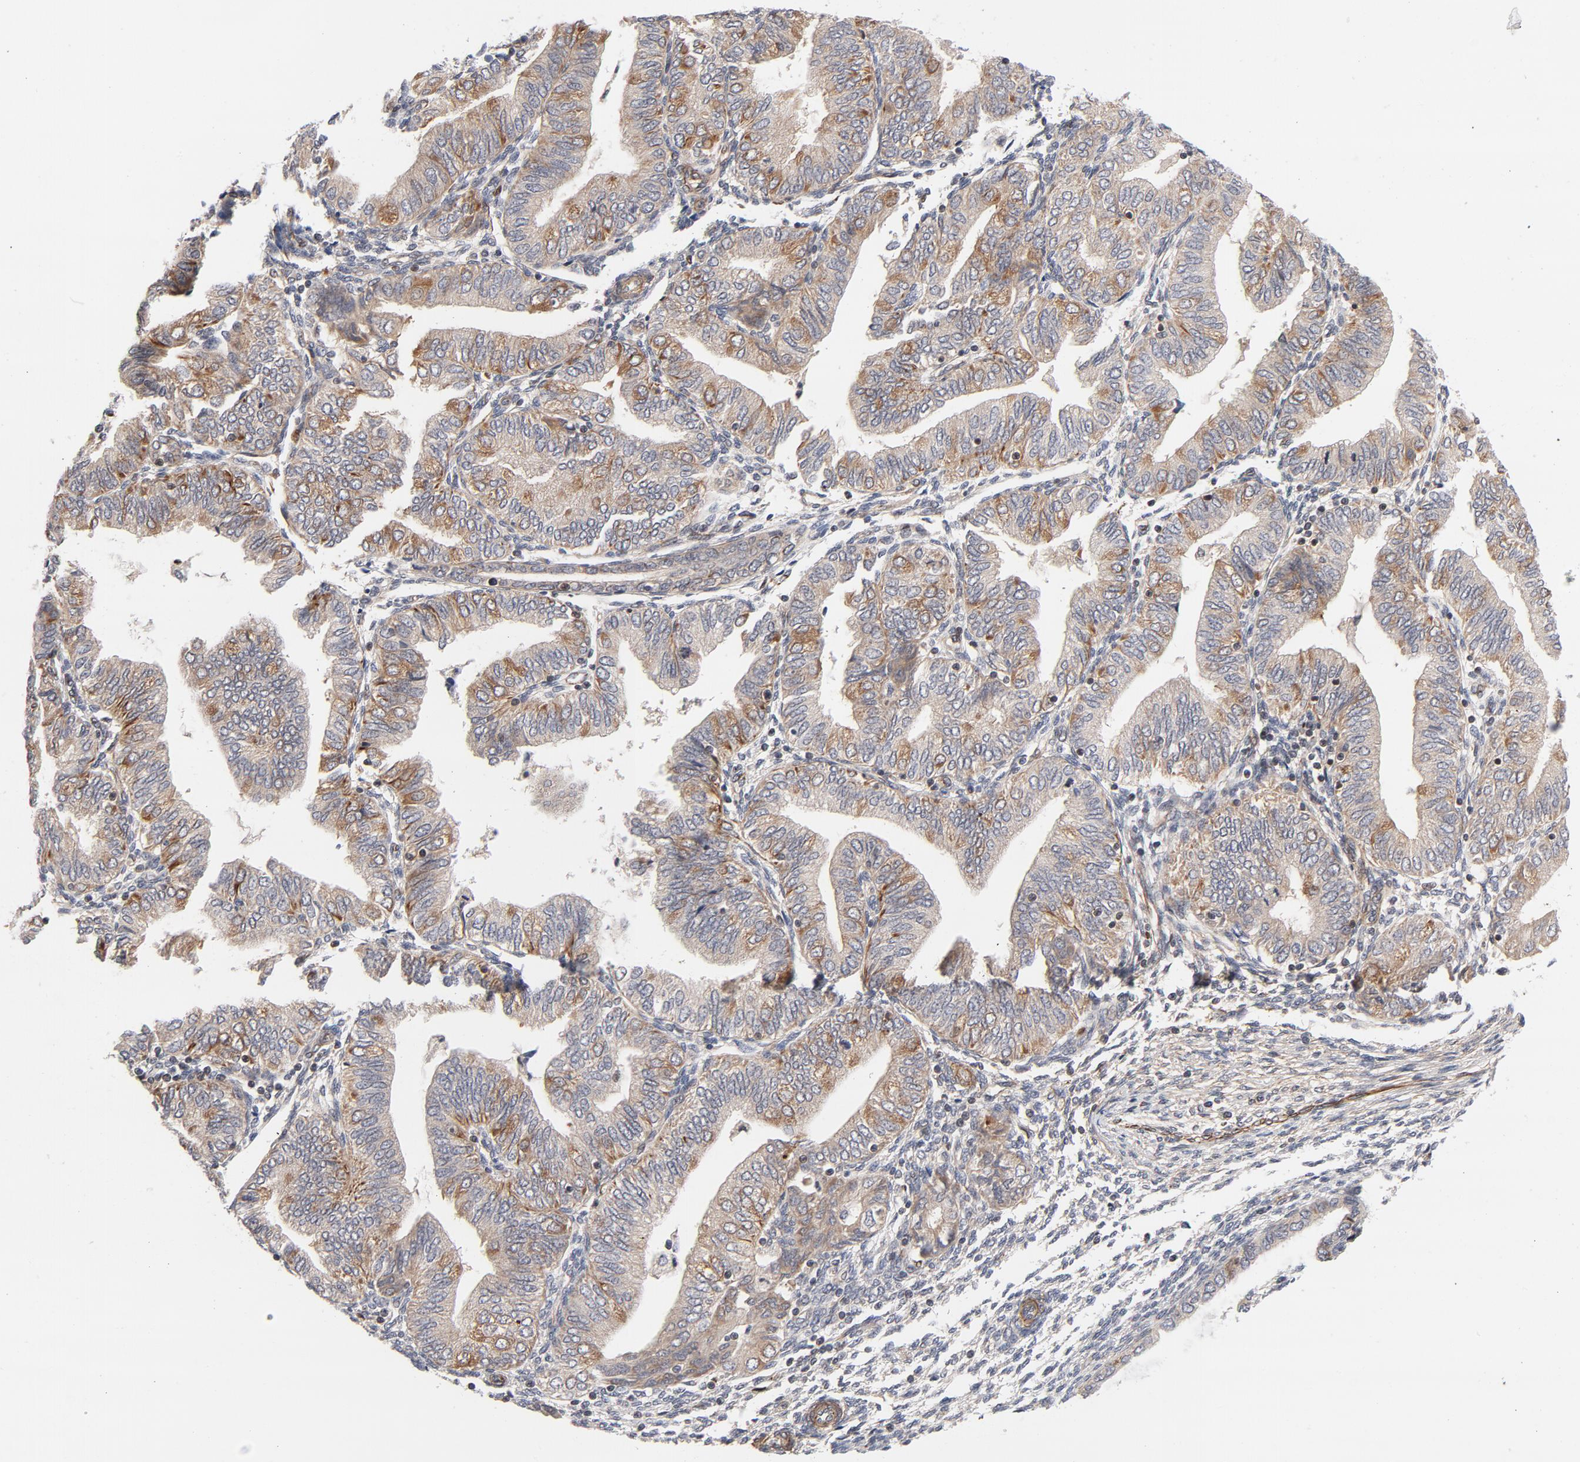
{"staining": {"intensity": "moderate", "quantity": ">75%", "location": "cytoplasmic/membranous"}, "tissue": "endometrial cancer", "cell_type": "Tumor cells", "image_type": "cancer", "snomed": [{"axis": "morphology", "description": "Adenocarcinoma, NOS"}, {"axis": "topography", "description": "Endometrium"}], "caption": "Immunohistochemical staining of endometrial cancer exhibits medium levels of moderate cytoplasmic/membranous protein expression in about >75% of tumor cells.", "gene": "DNAAF2", "patient": {"sex": "female", "age": 51}}